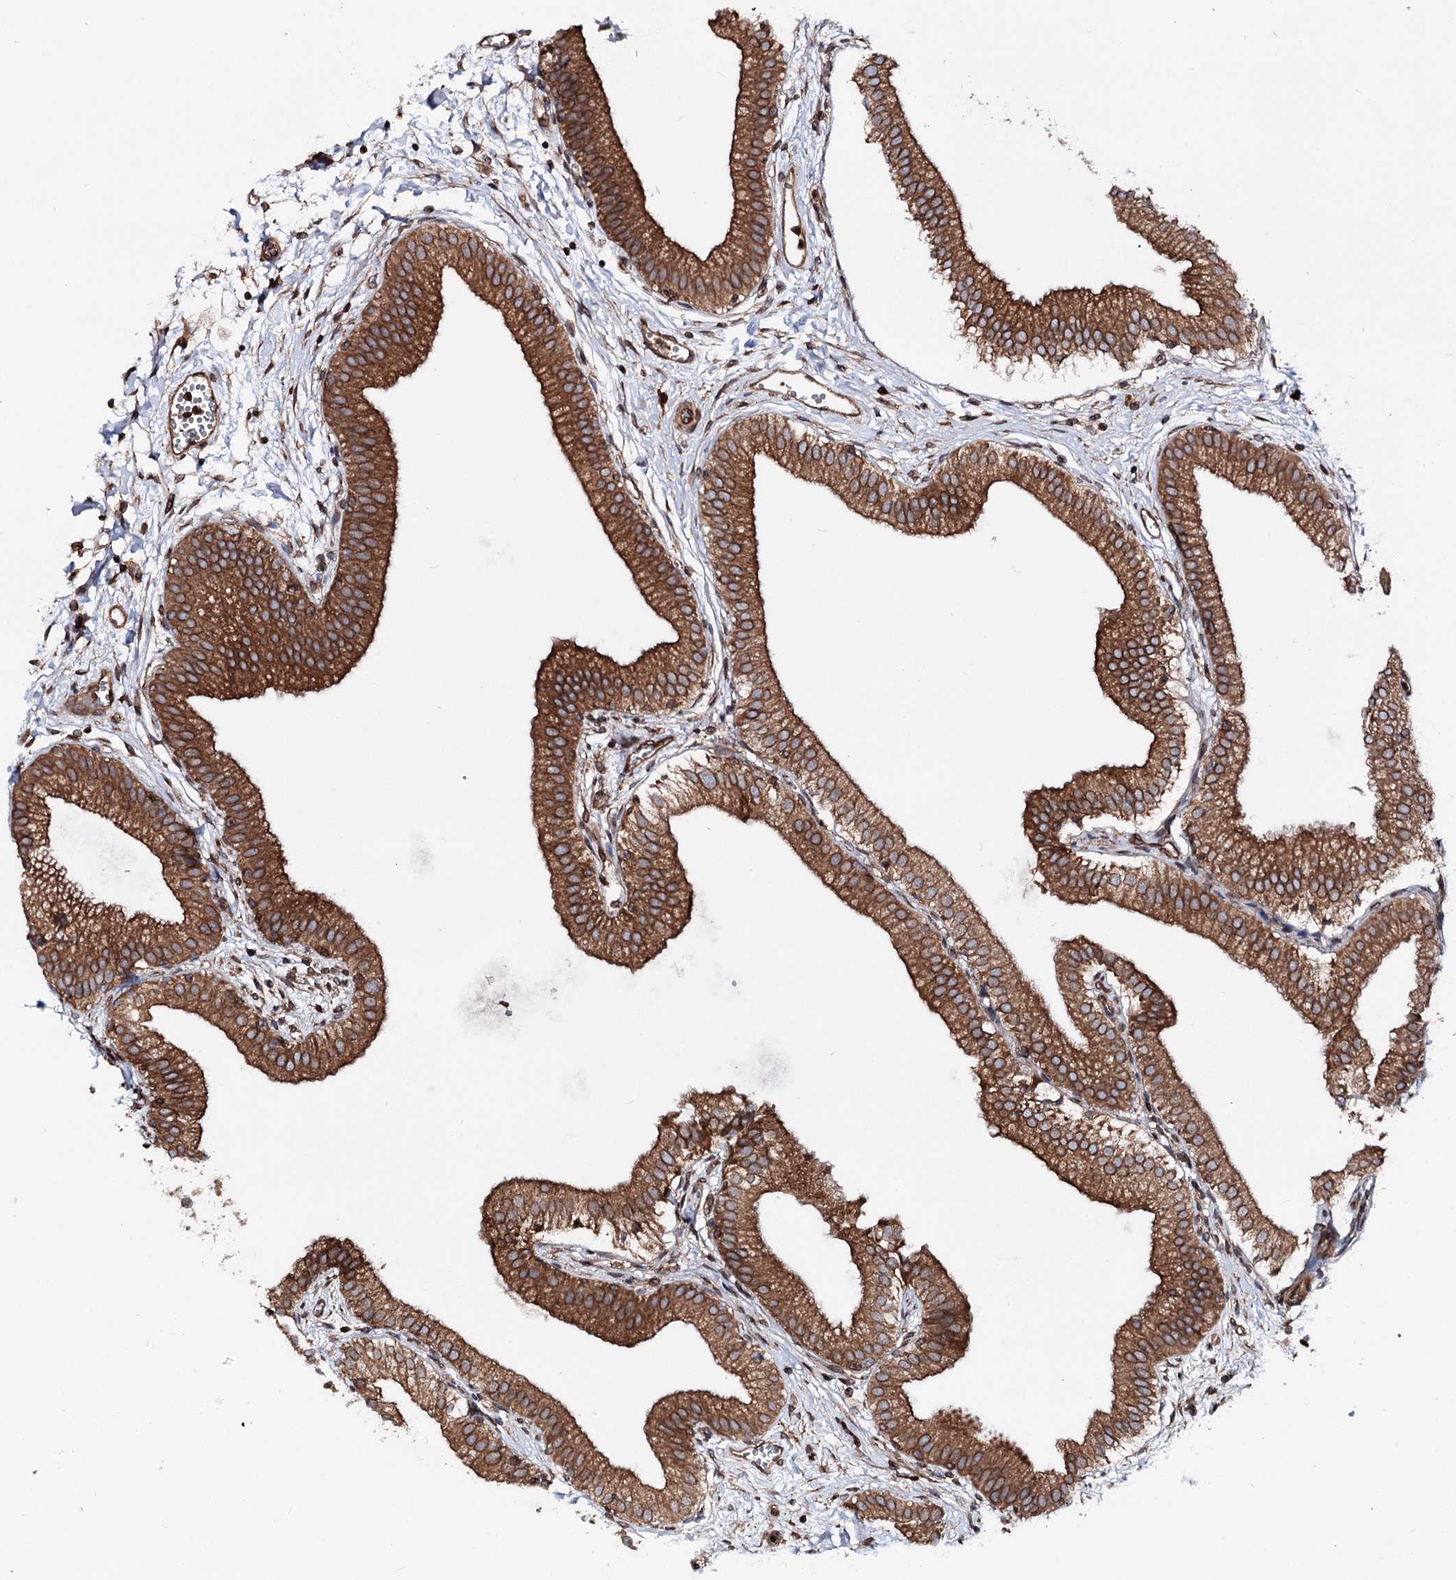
{"staining": {"intensity": "strong", "quantity": ">75%", "location": "cytoplasmic/membranous"}, "tissue": "gallbladder", "cell_type": "Glandular cells", "image_type": "normal", "snomed": [{"axis": "morphology", "description": "Normal tissue, NOS"}, {"axis": "topography", "description": "Gallbladder"}], "caption": "Glandular cells exhibit high levels of strong cytoplasmic/membranous positivity in approximately >75% of cells in normal gallbladder. (Brightfield microscopy of DAB IHC at high magnification).", "gene": "FGFR1OP2", "patient": {"sex": "male", "age": 55}}